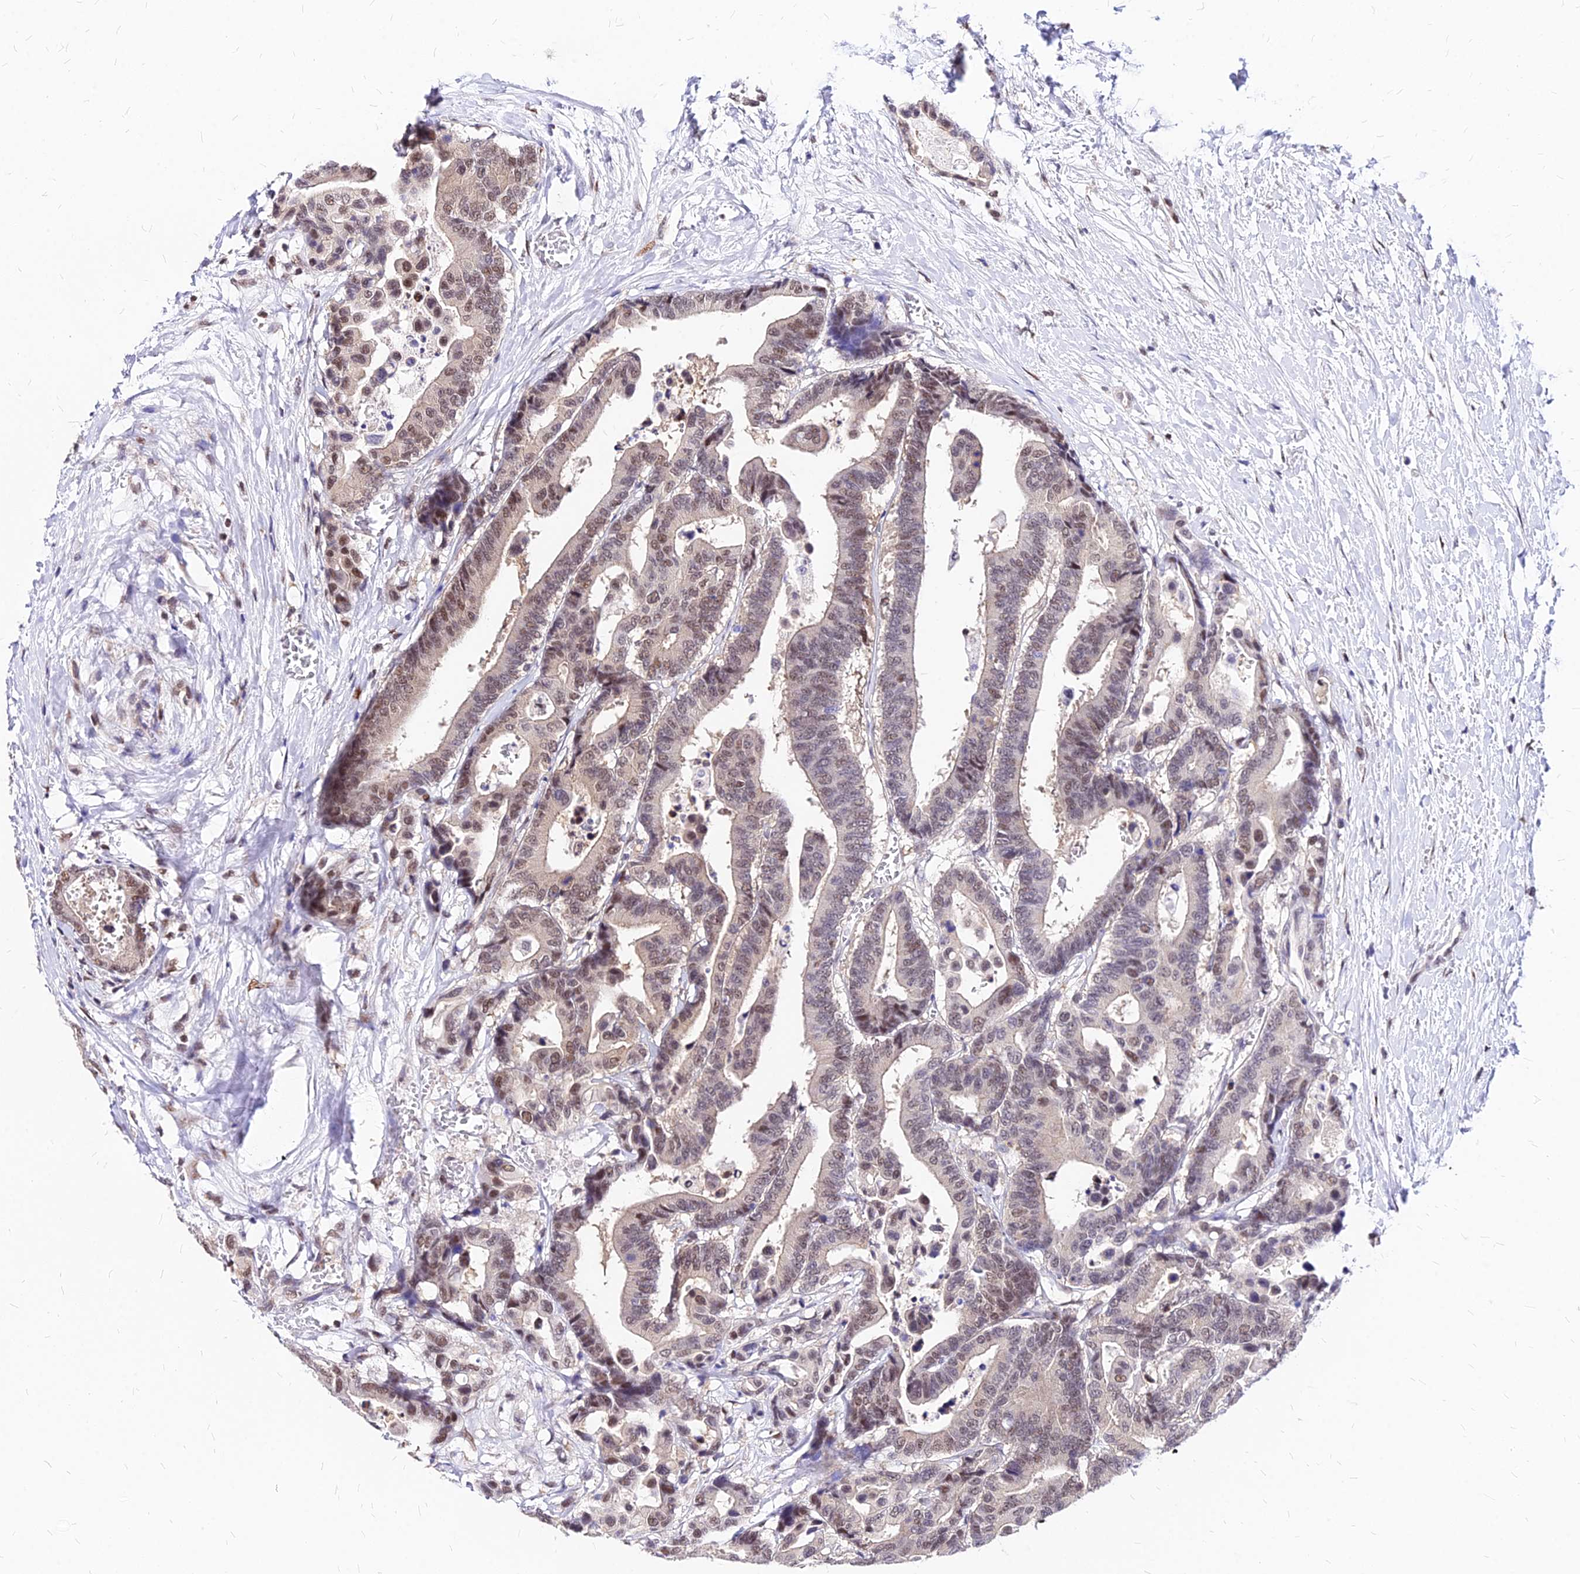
{"staining": {"intensity": "weak", "quantity": "25%-75%", "location": "nuclear"}, "tissue": "colorectal cancer", "cell_type": "Tumor cells", "image_type": "cancer", "snomed": [{"axis": "morphology", "description": "Normal tissue, NOS"}, {"axis": "morphology", "description": "Adenocarcinoma, NOS"}, {"axis": "topography", "description": "Colon"}], "caption": "Tumor cells exhibit low levels of weak nuclear staining in about 25%-75% of cells in adenocarcinoma (colorectal). Nuclei are stained in blue.", "gene": "PAXX", "patient": {"sex": "male", "age": 82}}